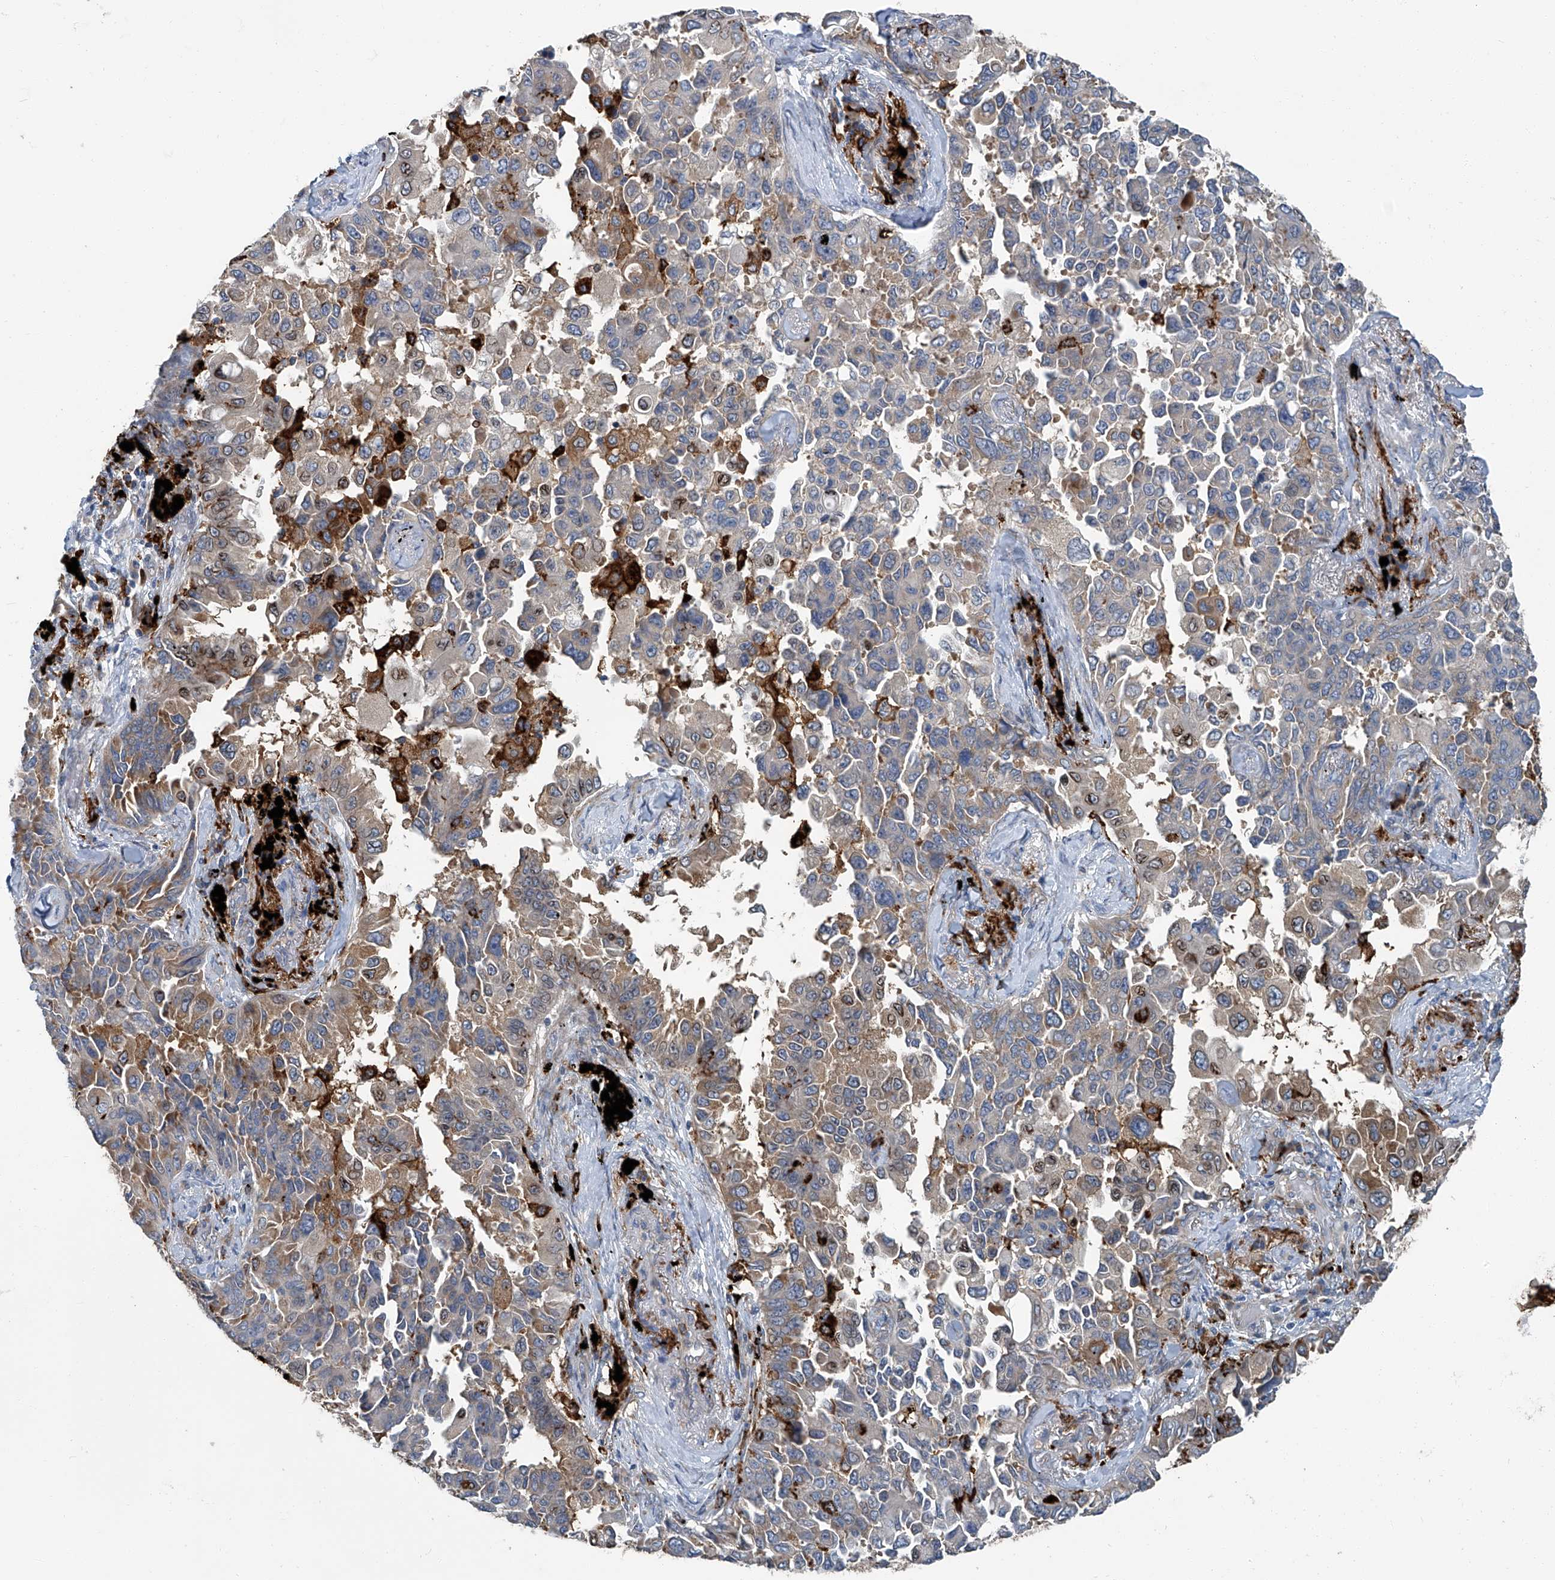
{"staining": {"intensity": "moderate", "quantity": "25%-75%", "location": "cytoplasmic/membranous"}, "tissue": "lung cancer", "cell_type": "Tumor cells", "image_type": "cancer", "snomed": [{"axis": "morphology", "description": "Adenocarcinoma, NOS"}, {"axis": "topography", "description": "Lung"}], "caption": "IHC (DAB (3,3'-diaminobenzidine)) staining of lung adenocarcinoma shows moderate cytoplasmic/membranous protein expression in approximately 25%-75% of tumor cells.", "gene": "FAM167A", "patient": {"sex": "female", "age": 67}}